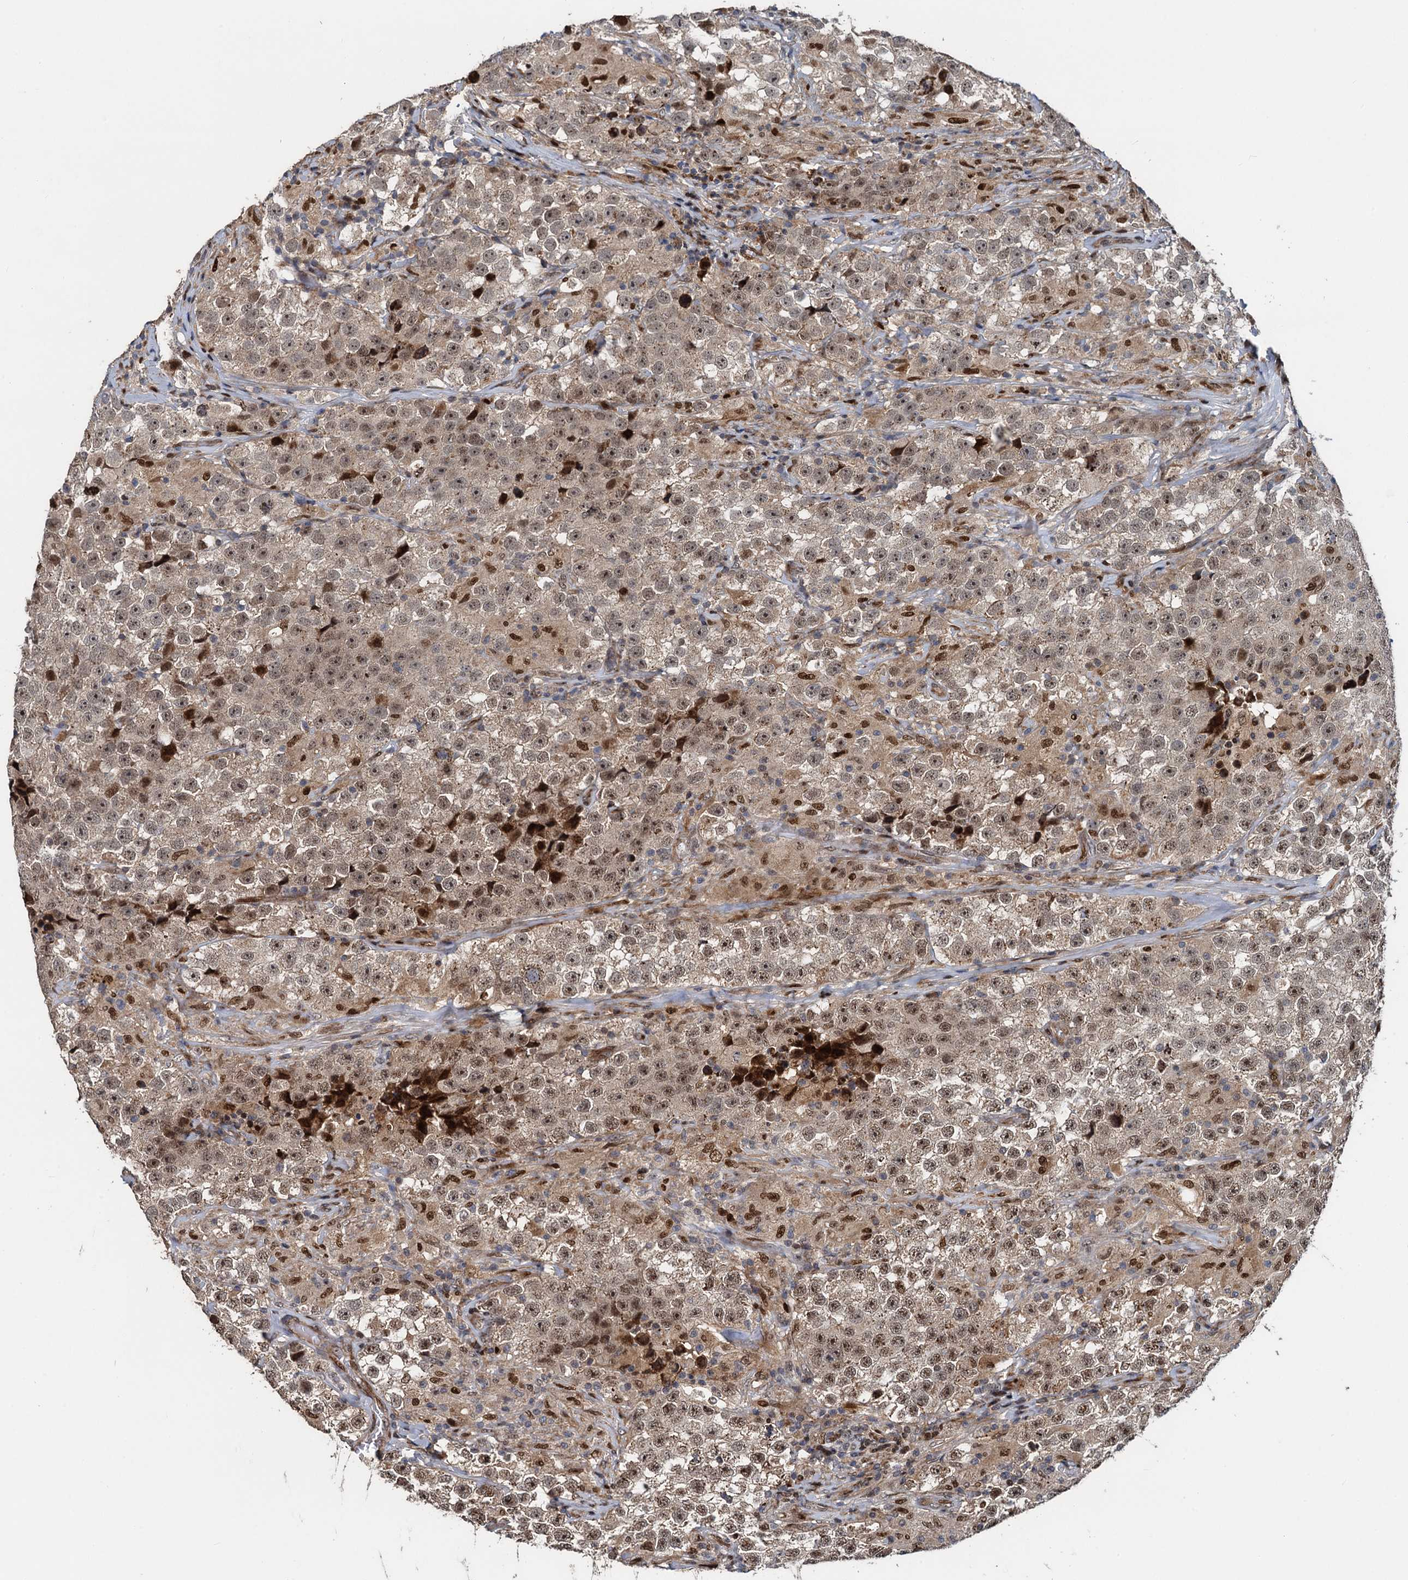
{"staining": {"intensity": "moderate", "quantity": ">75%", "location": "cytoplasmic/membranous,nuclear"}, "tissue": "testis cancer", "cell_type": "Tumor cells", "image_type": "cancer", "snomed": [{"axis": "morphology", "description": "Seminoma, NOS"}, {"axis": "topography", "description": "Testis"}], "caption": "Immunohistochemistry (IHC) histopathology image of neoplastic tissue: seminoma (testis) stained using IHC demonstrates medium levels of moderate protein expression localized specifically in the cytoplasmic/membranous and nuclear of tumor cells, appearing as a cytoplasmic/membranous and nuclear brown color.", "gene": "ATOSA", "patient": {"sex": "male", "age": 46}}